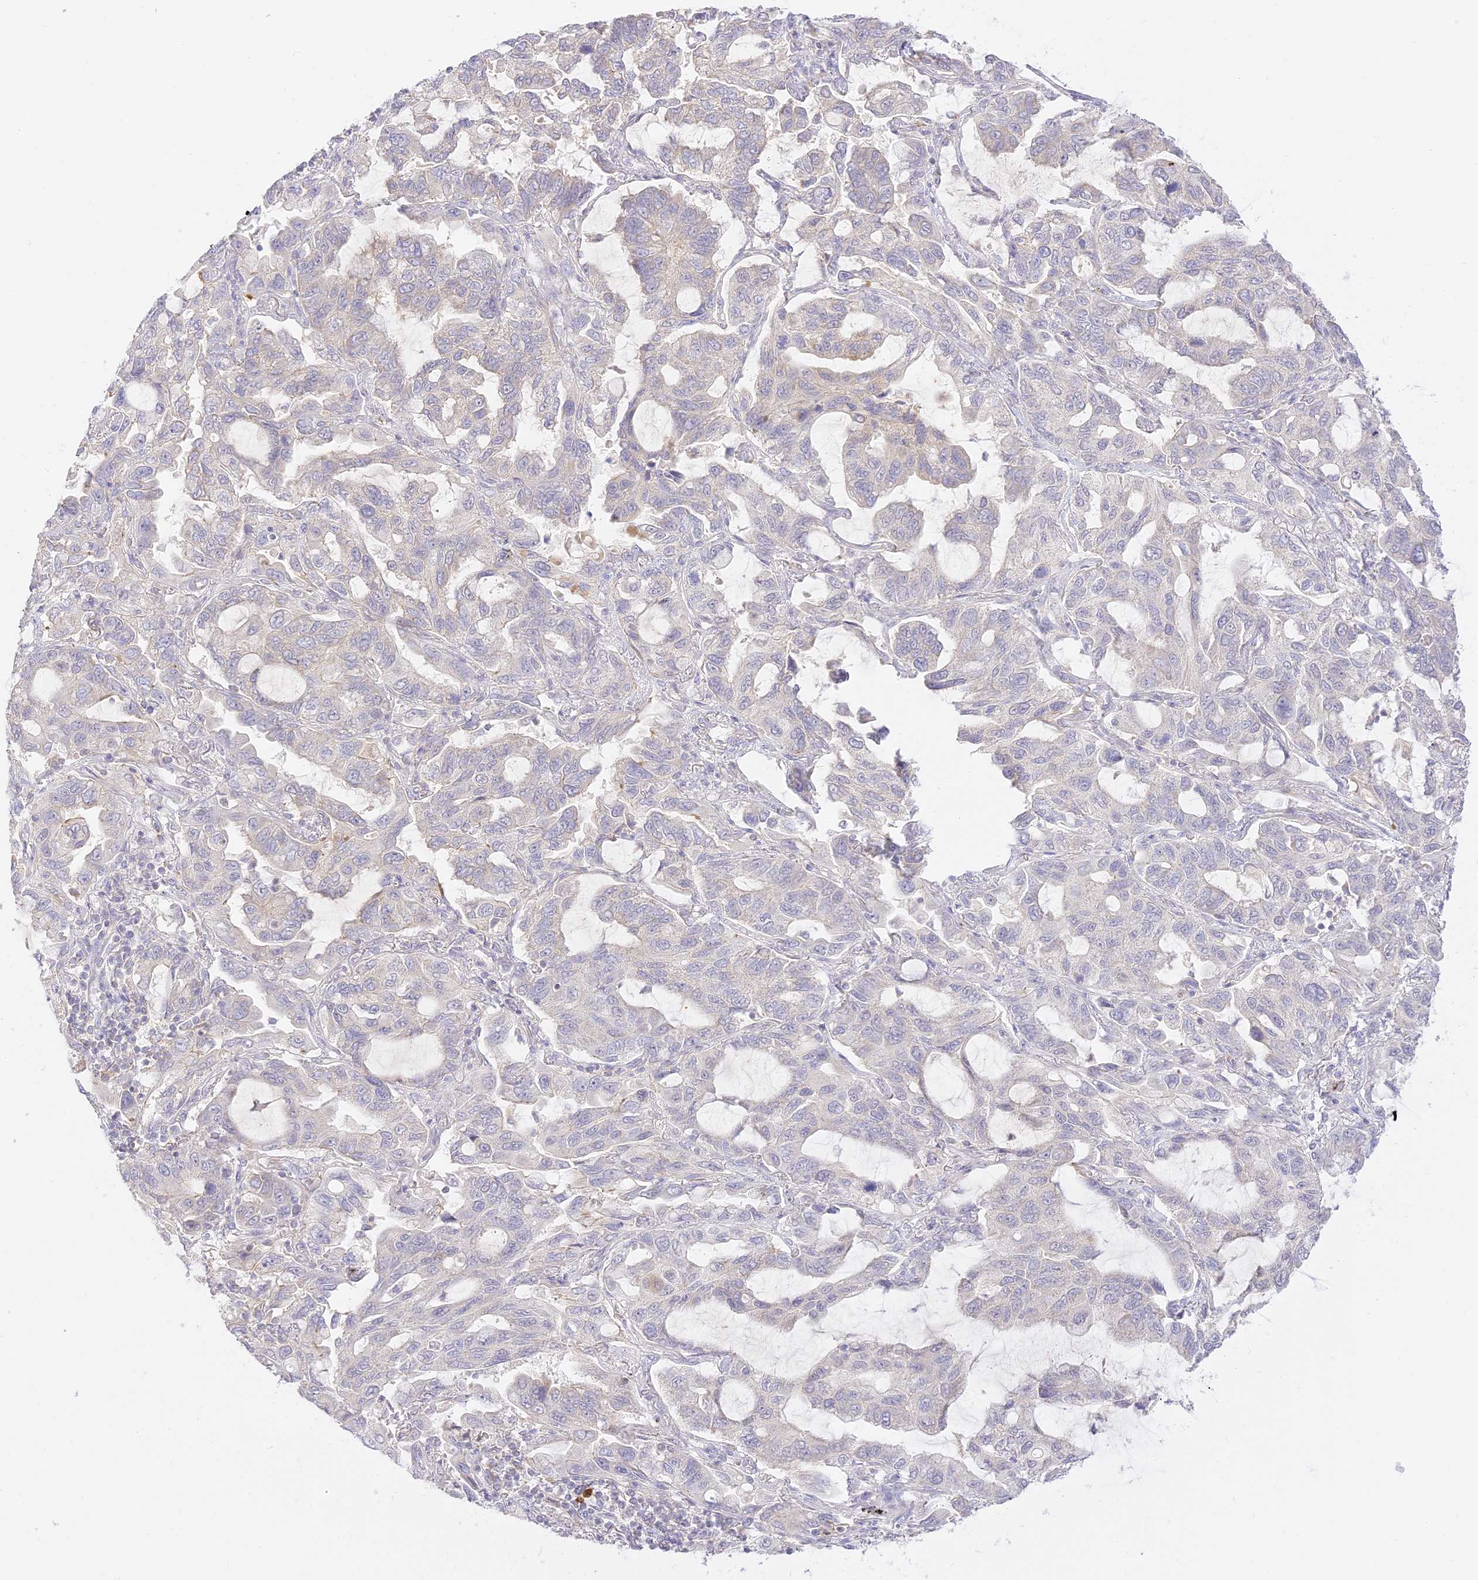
{"staining": {"intensity": "negative", "quantity": "none", "location": "none"}, "tissue": "lung cancer", "cell_type": "Tumor cells", "image_type": "cancer", "snomed": [{"axis": "morphology", "description": "Adenocarcinoma, NOS"}, {"axis": "topography", "description": "Lung"}], "caption": "Protein analysis of adenocarcinoma (lung) demonstrates no significant positivity in tumor cells.", "gene": "LRRC15", "patient": {"sex": "male", "age": 64}}